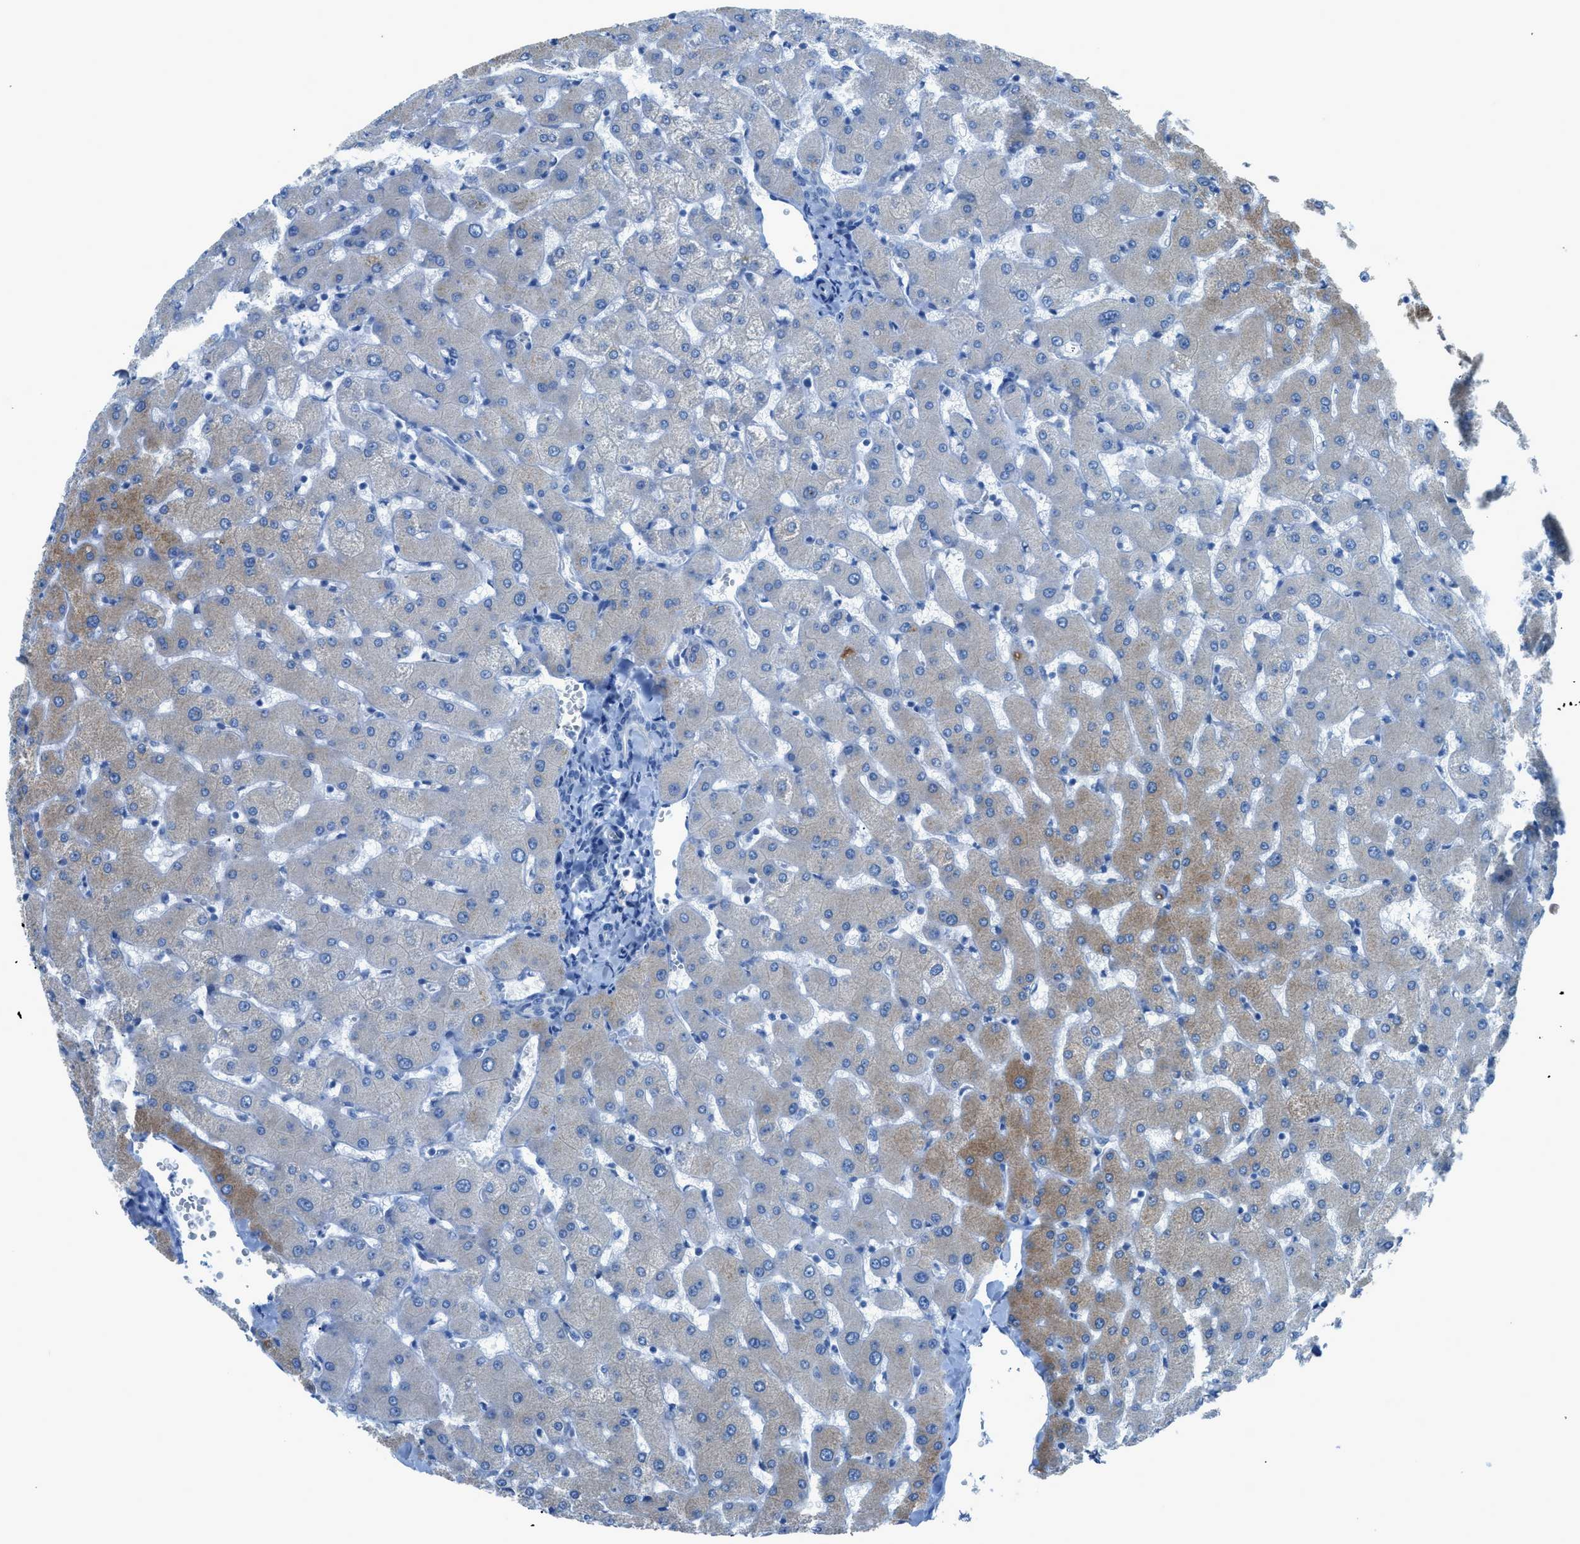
{"staining": {"intensity": "negative", "quantity": "none", "location": "none"}, "tissue": "liver", "cell_type": "Cholangiocytes", "image_type": "normal", "snomed": [{"axis": "morphology", "description": "Normal tissue, NOS"}, {"axis": "topography", "description": "Liver"}], "caption": "IHC histopathology image of benign liver stained for a protein (brown), which reveals no expression in cholangiocytes.", "gene": "ACAN", "patient": {"sex": "female", "age": 63}}